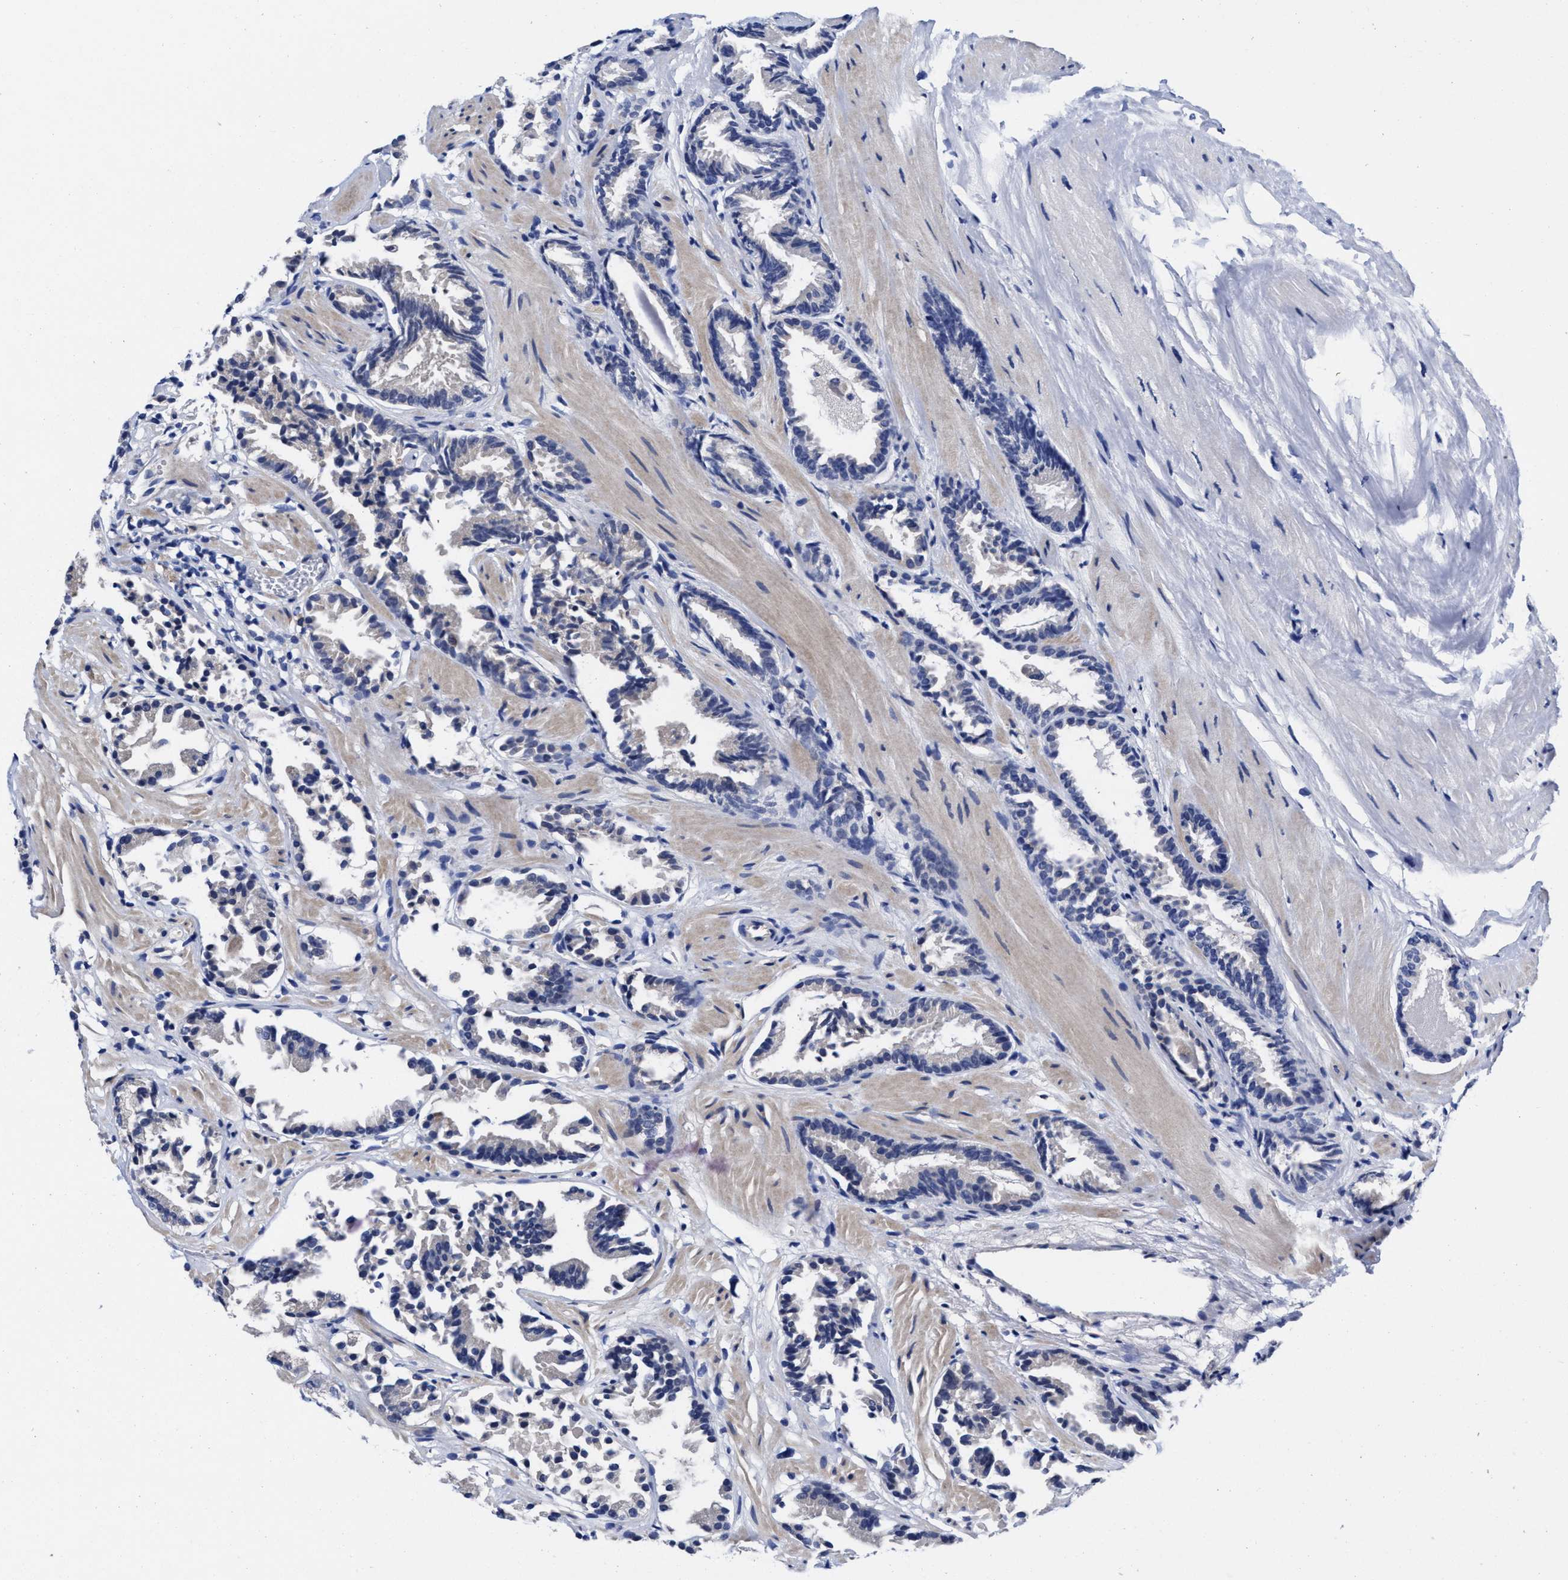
{"staining": {"intensity": "negative", "quantity": "none", "location": "none"}, "tissue": "prostate cancer", "cell_type": "Tumor cells", "image_type": "cancer", "snomed": [{"axis": "morphology", "description": "Adenocarcinoma, Low grade"}, {"axis": "topography", "description": "Prostate"}], "caption": "A high-resolution image shows immunohistochemistry (IHC) staining of prostate adenocarcinoma (low-grade), which demonstrates no significant positivity in tumor cells.", "gene": "TXNDC17", "patient": {"sex": "male", "age": 51}}